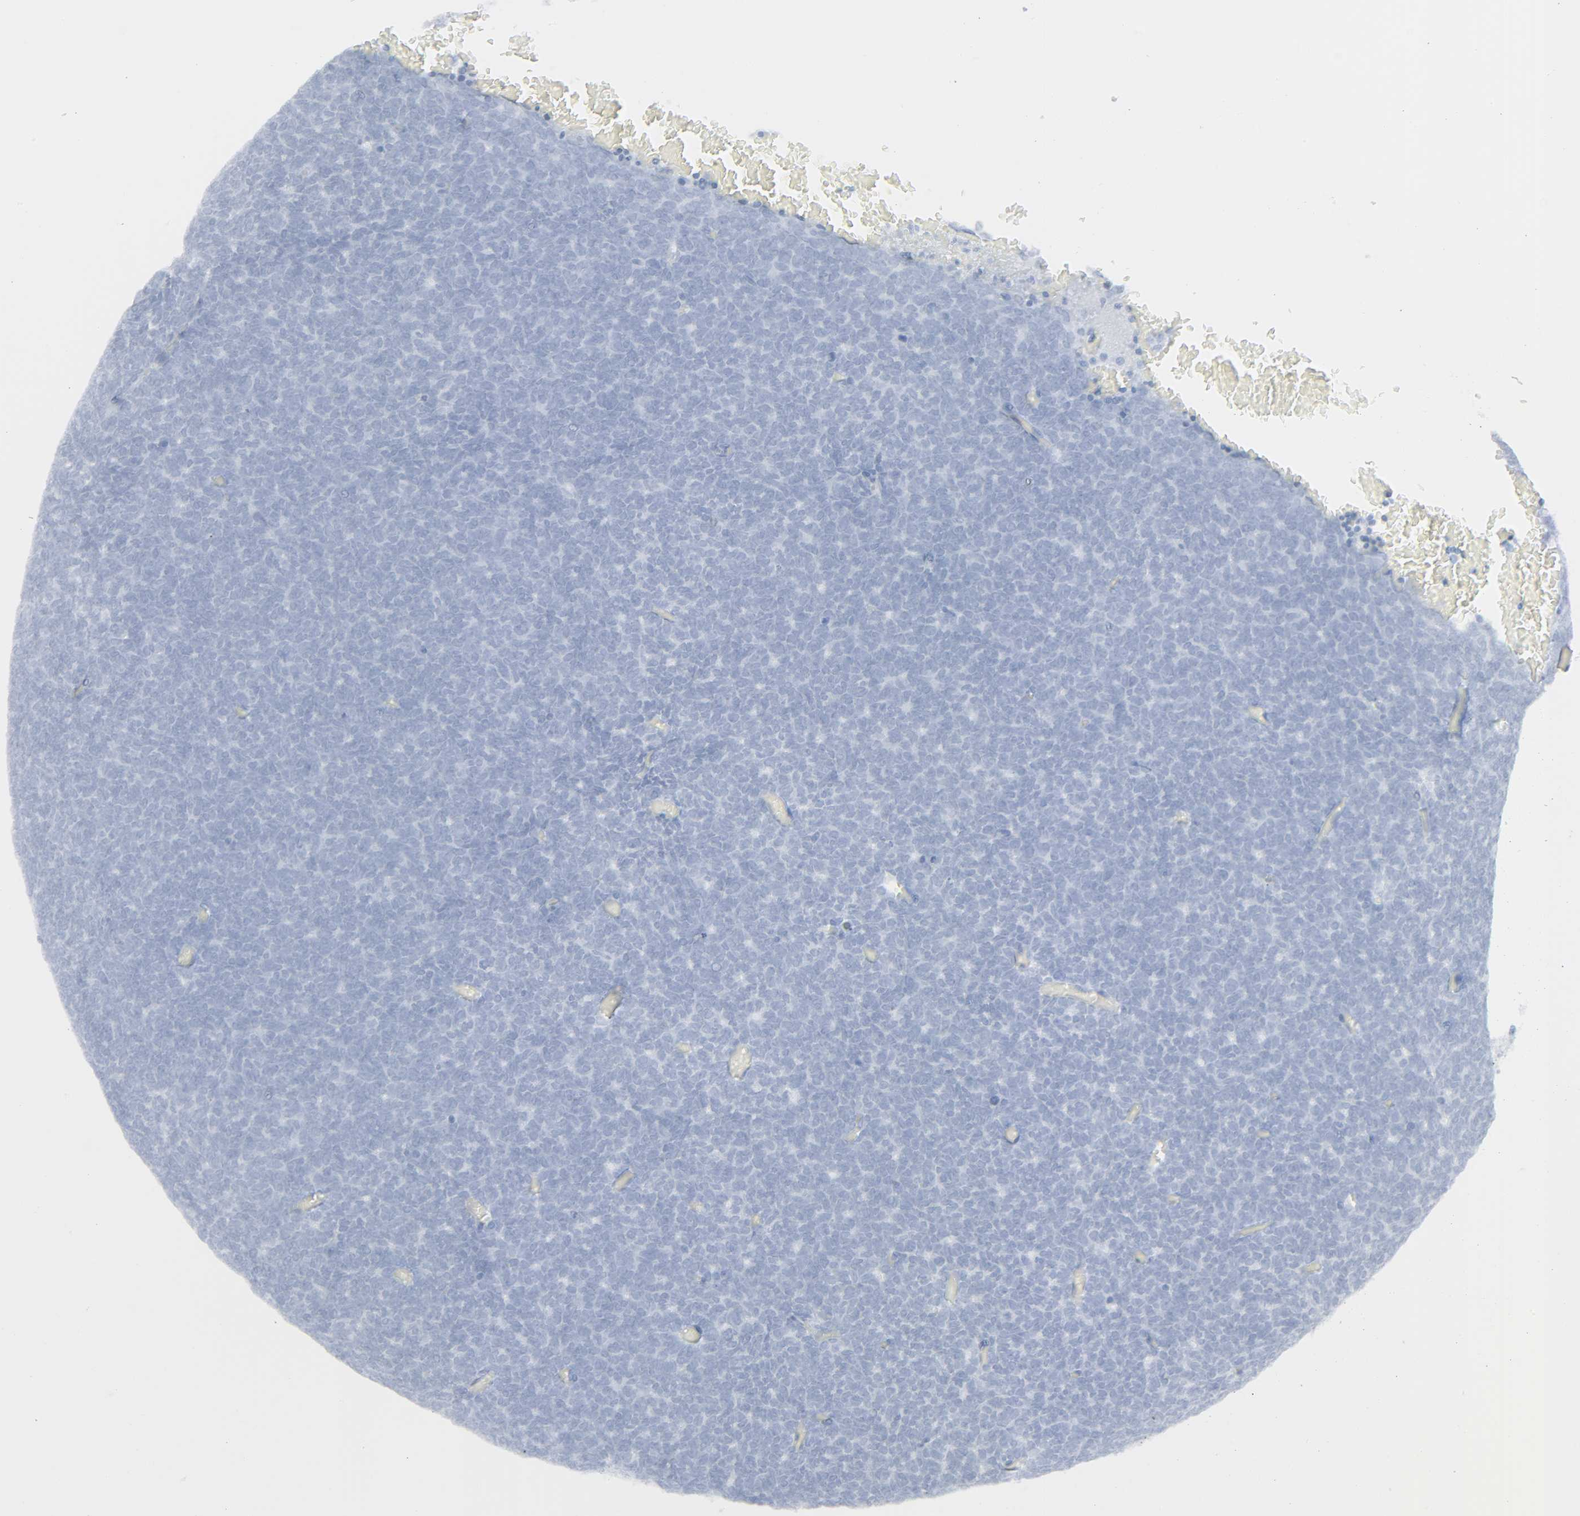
{"staining": {"intensity": "negative", "quantity": "none", "location": "none"}, "tissue": "renal cancer", "cell_type": "Tumor cells", "image_type": "cancer", "snomed": [{"axis": "morphology", "description": "Neoplasm, malignant, NOS"}, {"axis": "topography", "description": "Kidney"}], "caption": "The photomicrograph exhibits no staining of tumor cells in renal neoplasm (malignant). The staining is performed using DAB brown chromogen with nuclei counter-stained in using hematoxylin.", "gene": "ZBTB16", "patient": {"sex": "male", "age": 28}}